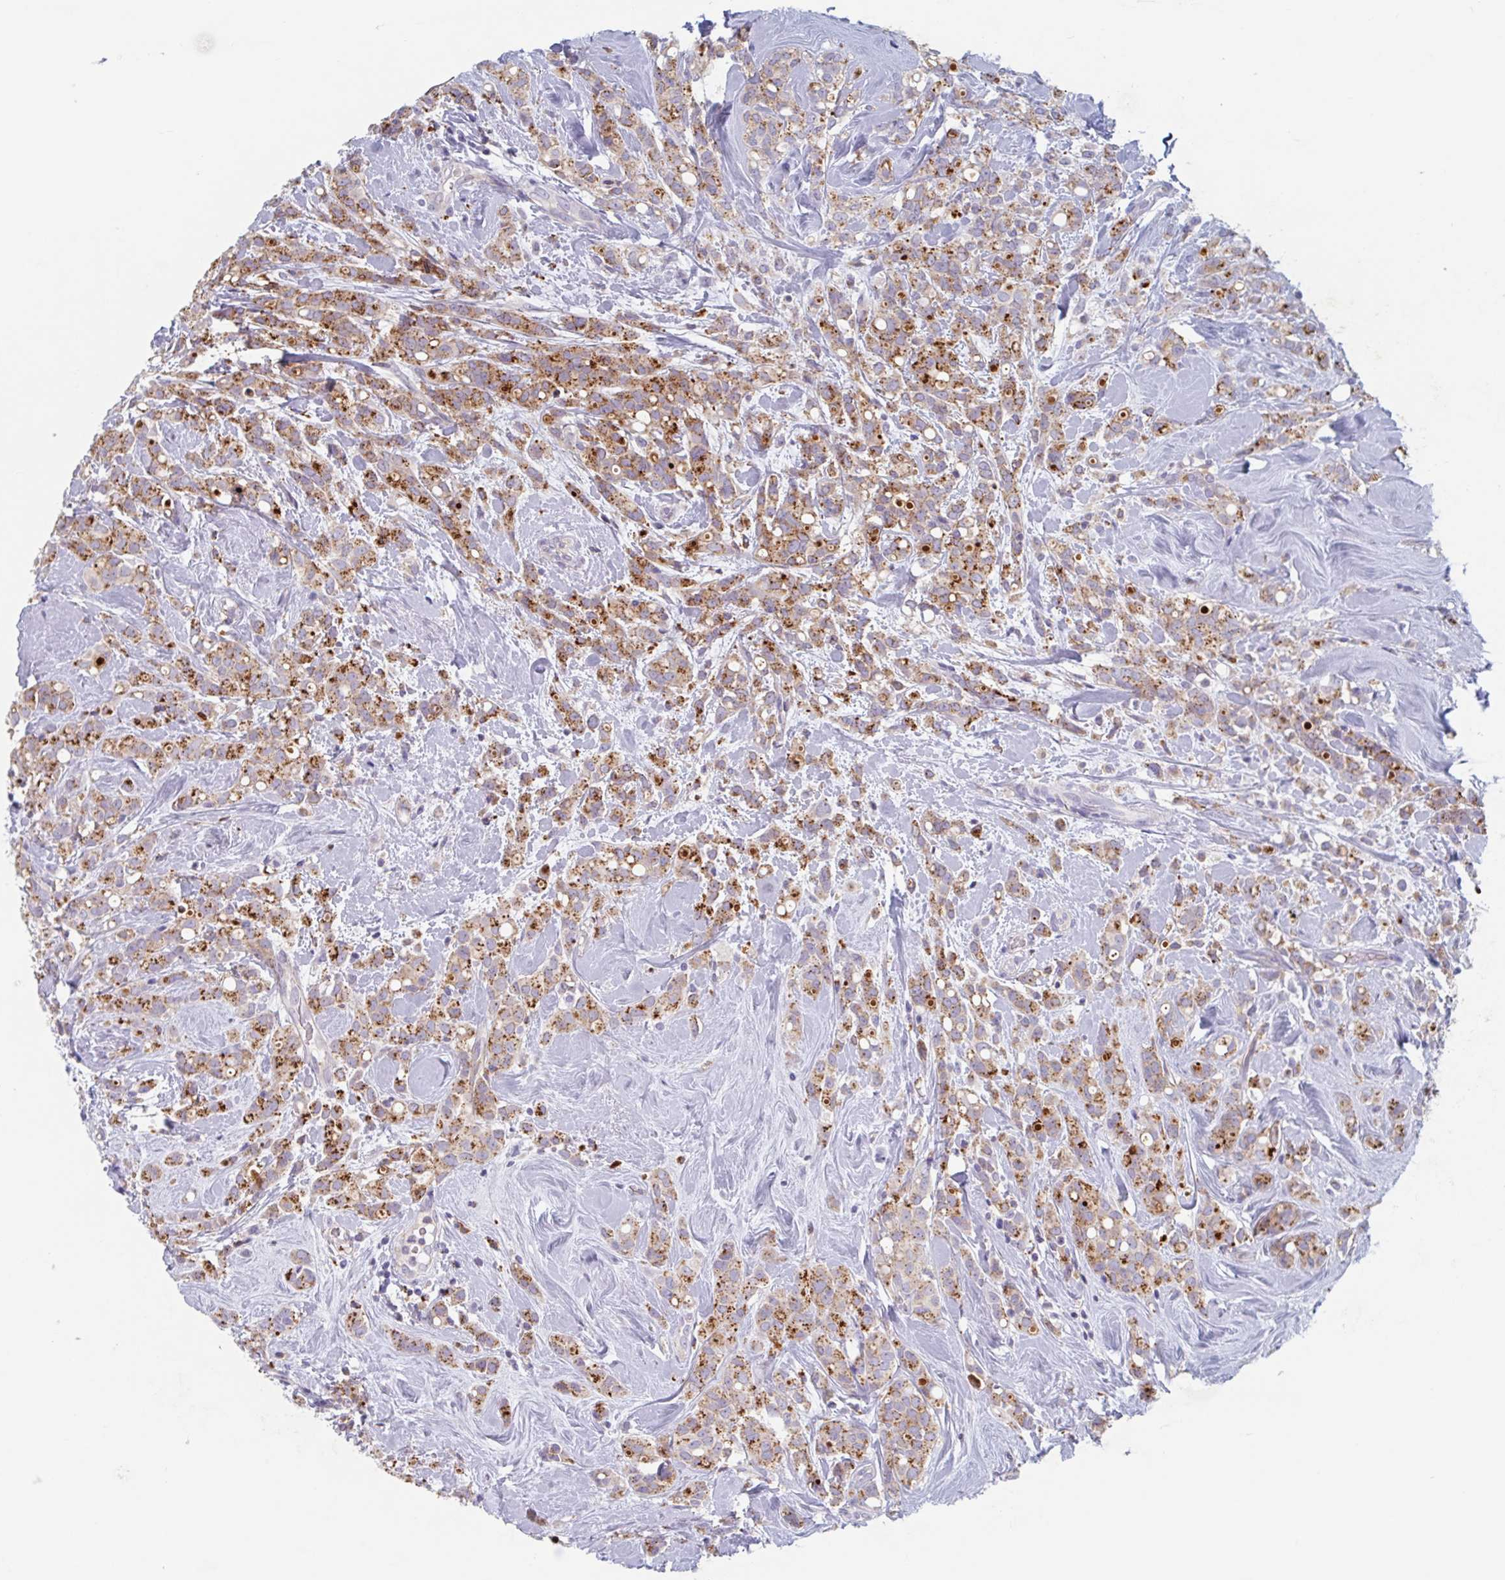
{"staining": {"intensity": "strong", "quantity": ">75%", "location": "cytoplasmic/membranous"}, "tissue": "breast cancer", "cell_type": "Tumor cells", "image_type": "cancer", "snomed": [{"axis": "morphology", "description": "Lobular carcinoma"}, {"axis": "topography", "description": "Breast"}], "caption": "Breast lobular carcinoma stained for a protein (brown) displays strong cytoplasmic/membranous positive positivity in approximately >75% of tumor cells.", "gene": "MANBA", "patient": {"sex": "female", "age": 68}}